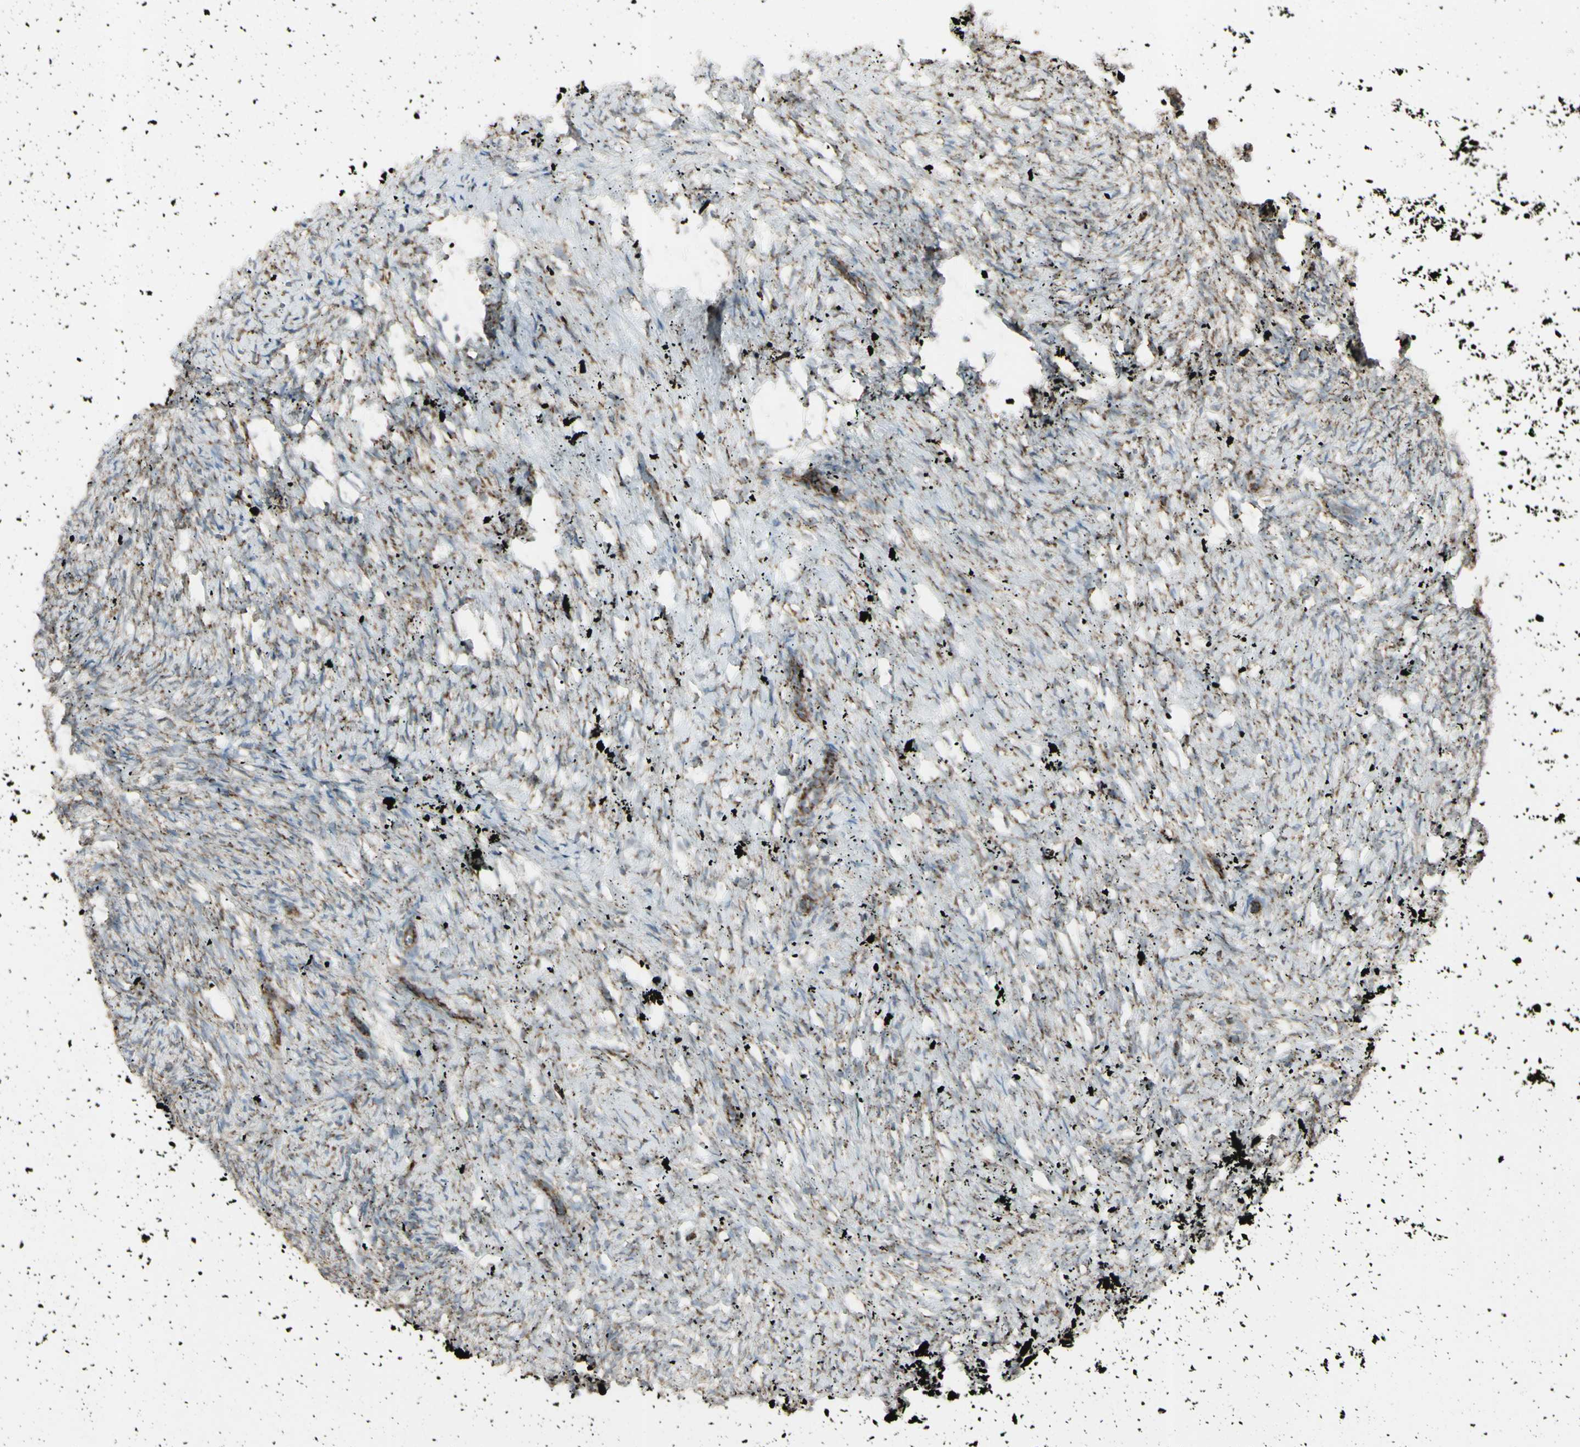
{"staining": {"intensity": "weak", "quantity": "25%-75%", "location": "cytoplasmic/membranous"}, "tissue": "ovary", "cell_type": "Ovarian stroma cells", "image_type": "normal", "snomed": [{"axis": "morphology", "description": "Normal tissue, NOS"}, {"axis": "topography", "description": "Ovary"}], "caption": "Weak cytoplasmic/membranous protein expression is identified in about 25%-75% of ovarian stroma cells in ovary. The staining is performed using DAB brown chromogen to label protein expression. The nuclei are counter-stained blue using hematoxylin.", "gene": "CYB5R1", "patient": {"sex": "female", "age": 35}}